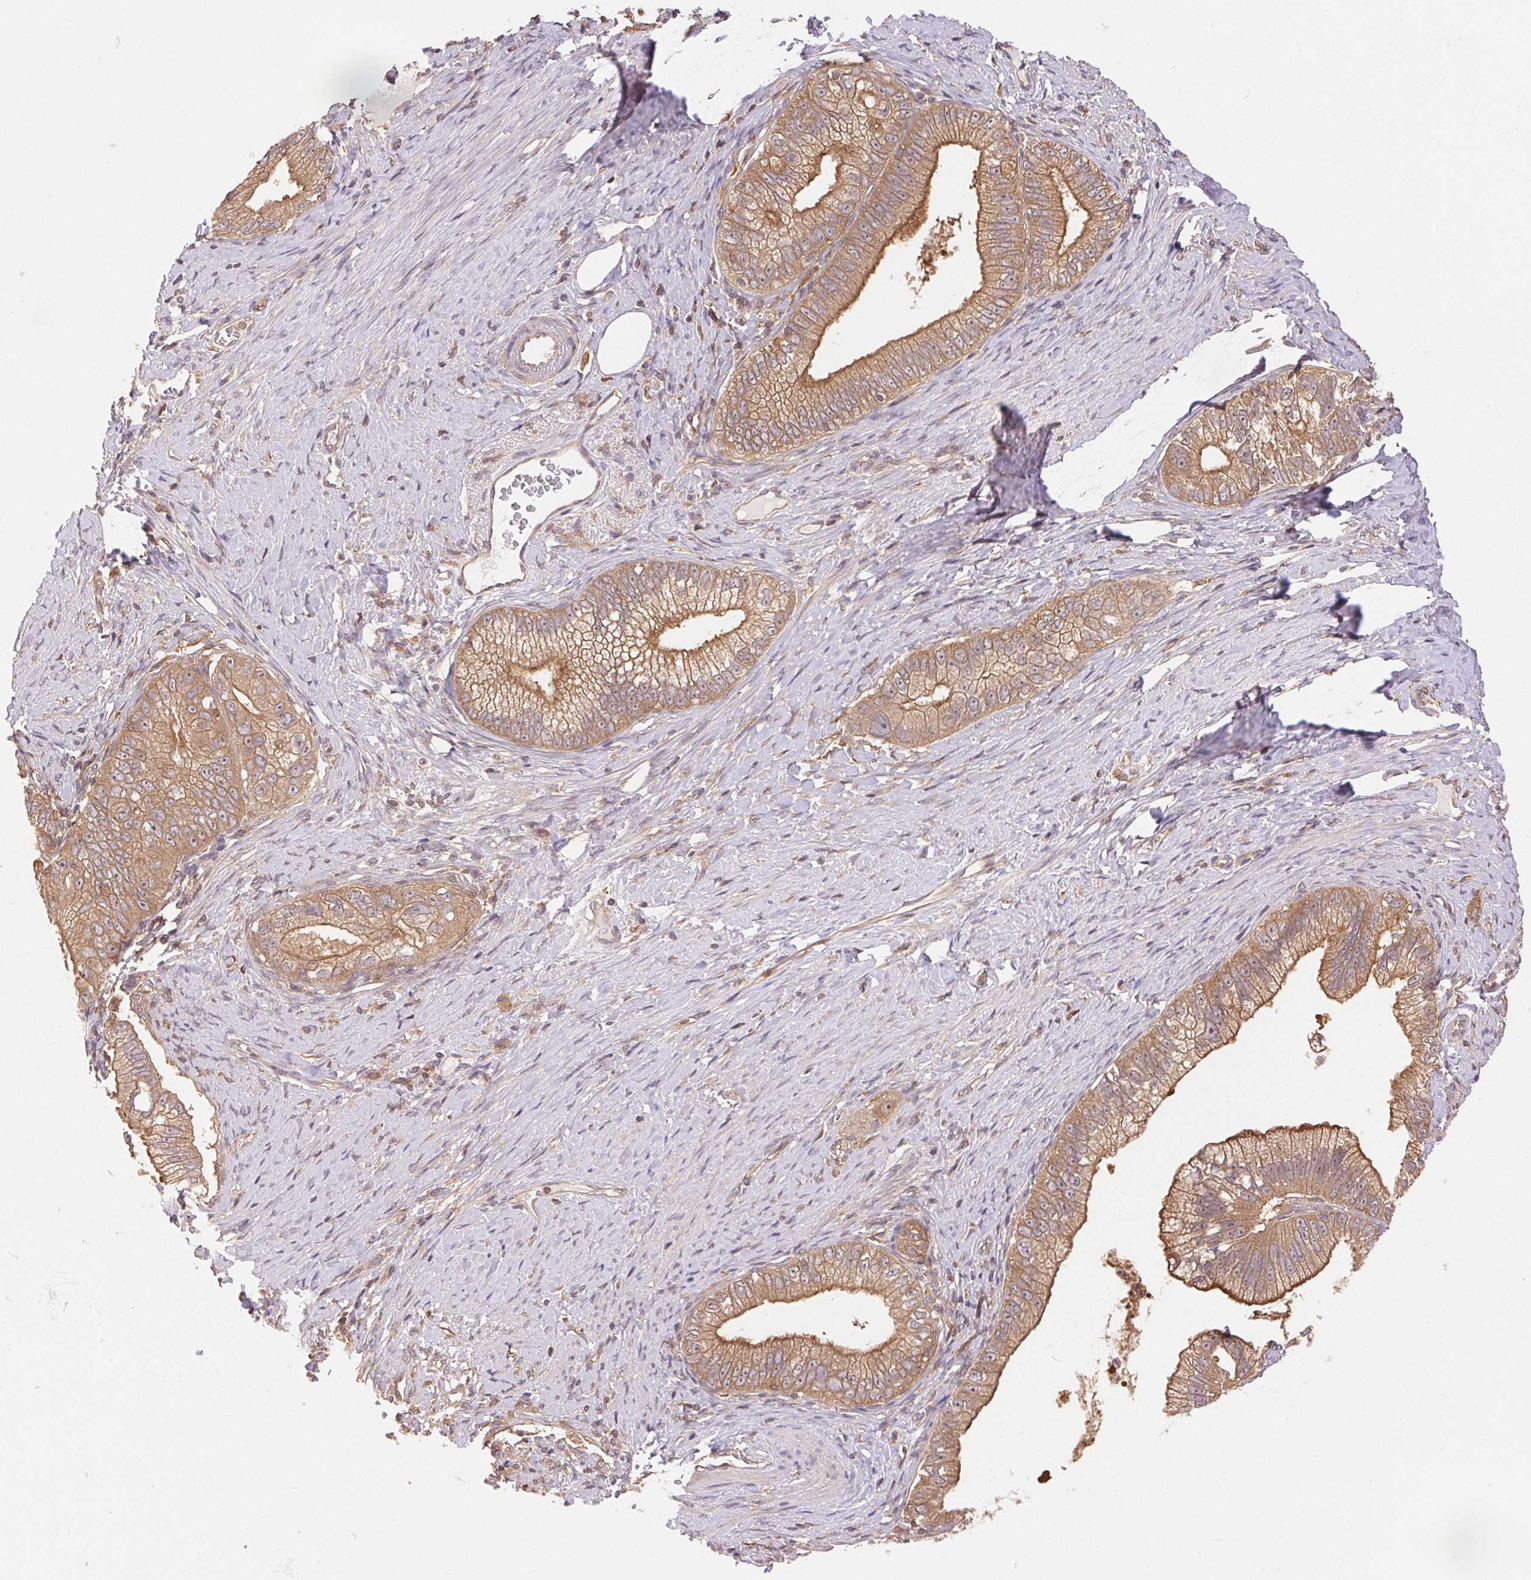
{"staining": {"intensity": "moderate", "quantity": ">75%", "location": "cytoplasmic/membranous"}, "tissue": "pancreatic cancer", "cell_type": "Tumor cells", "image_type": "cancer", "snomed": [{"axis": "morphology", "description": "Adenocarcinoma, NOS"}, {"axis": "topography", "description": "Pancreas"}], "caption": "Protein analysis of pancreatic cancer tissue exhibits moderate cytoplasmic/membranous positivity in approximately >75% of tumor cells.", "gene": "GDI2", "patient": {"sex": "male", "age": 70}}